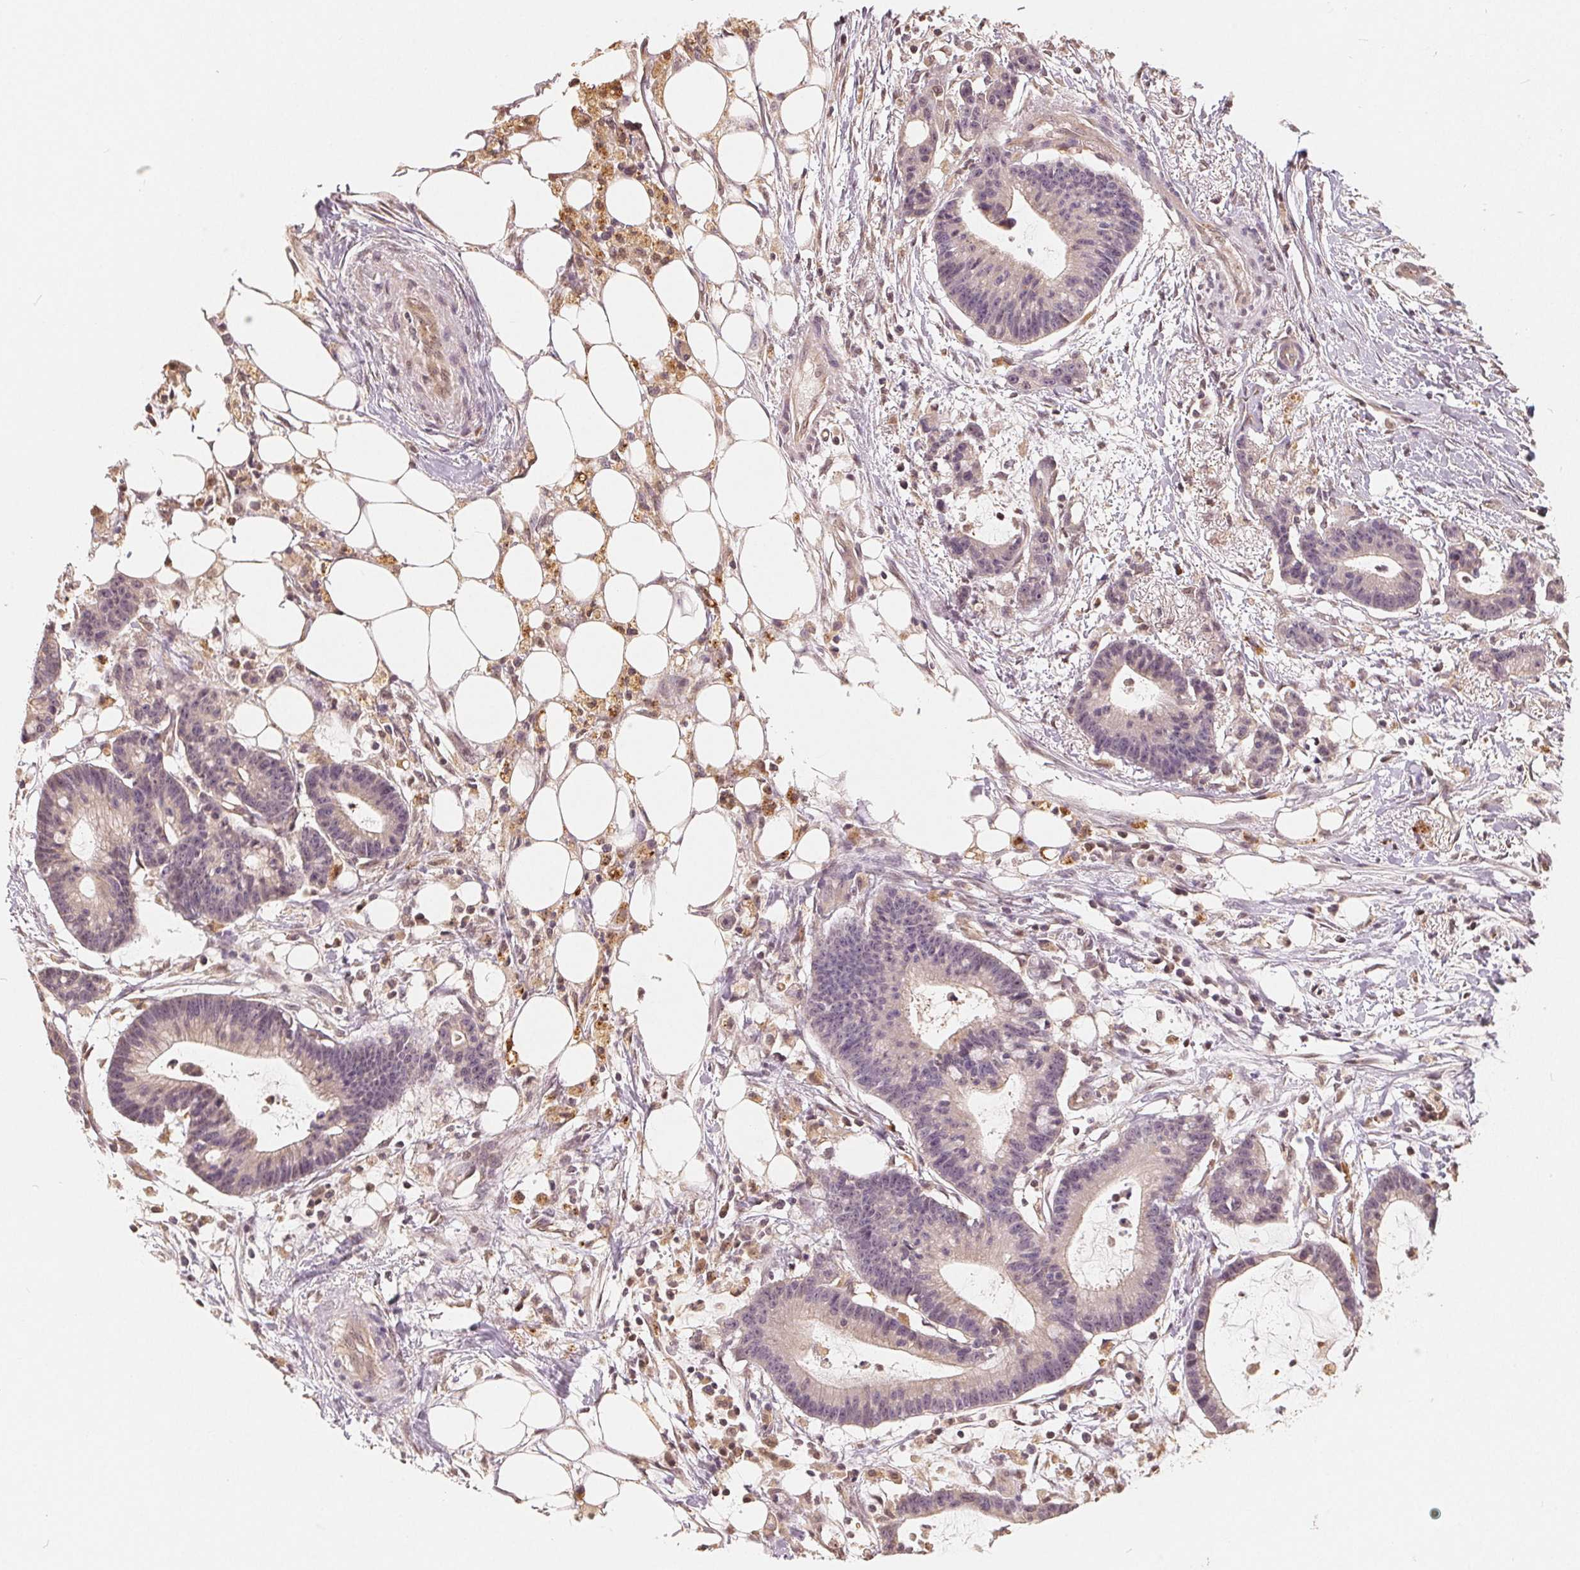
{"staining": {"intensity": "weak", "quantity": "<25%", "location": "cytoplasmic/membranous"}, "tissue": "colorectal cancer", "cell_type": "Tumor cells", "image_type": "cancer", "snomed": [{"axis": "morphology", "description": "Adenocarcinoma, NOS"}, {"axis": "topography", "description": "Colon"}], "caption": "Human colorectal cancer (adenocarcinoma) stained for a protein using immunohistochemistry reveals no staining in tumor cells.", "gene": "GUSB", "patient": {"sex": "female", "age": 78}}